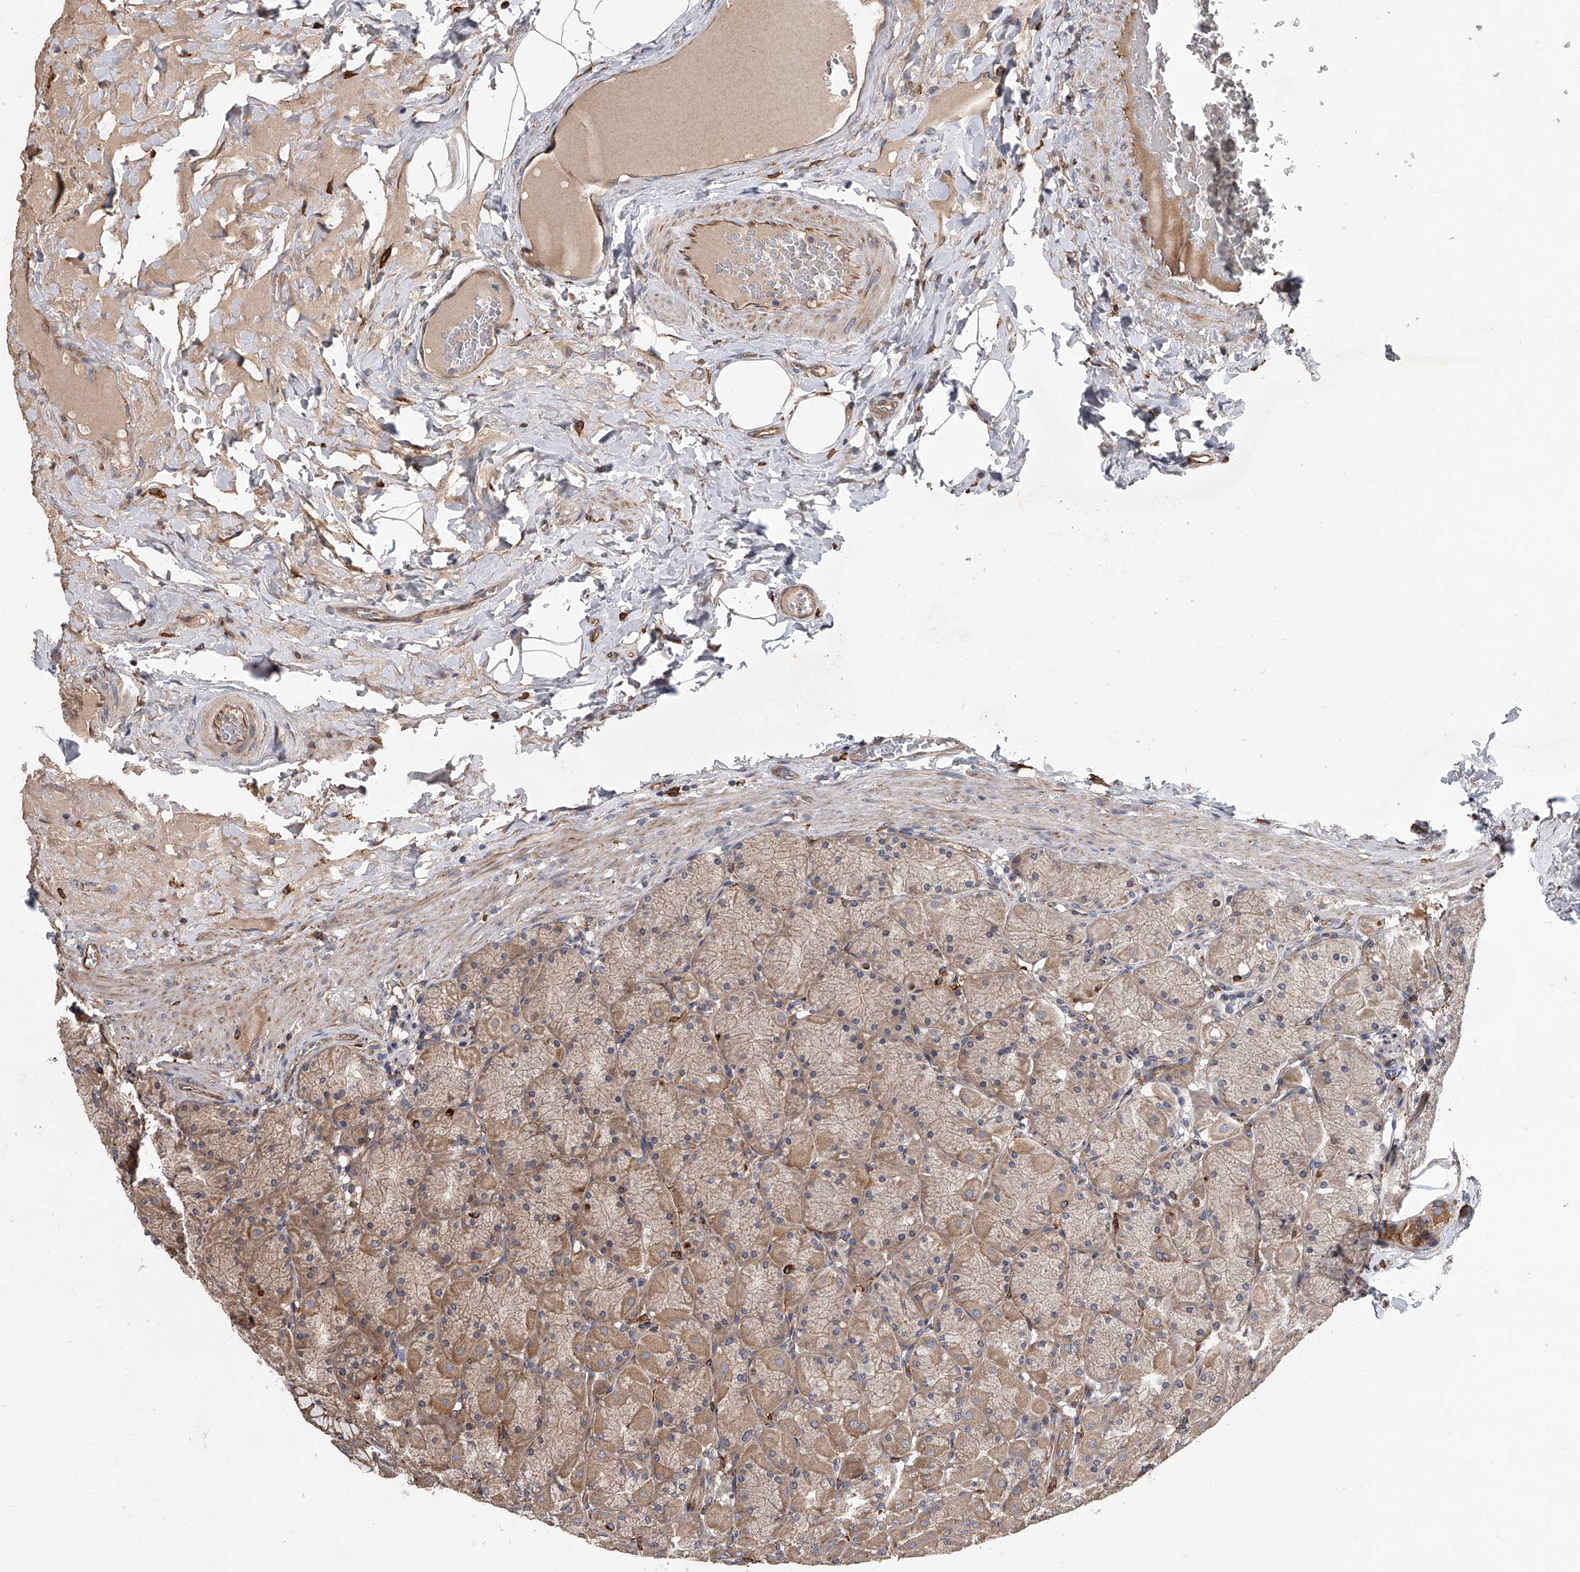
{"staining": {"intensity": "weak", "quantity": "25%-75%", "location": "cytoplasmic/membranous"}, "tissue": "stomach", "cell_type": "Glandular cells", "image_type": "normal", "snomed": [{"axis": "morphology", "description": "Normal tissue, NOS"}, {"axis": "topography", "description": "Stomach, upper"}], "caption": "Protein analysis of benign stomach demonstrates weak cytoplasmic/membranous staining in about 25%-75% of glandular cells.", "gene": "EXOC4", "patient": {"sex": "female", "age": 56}}